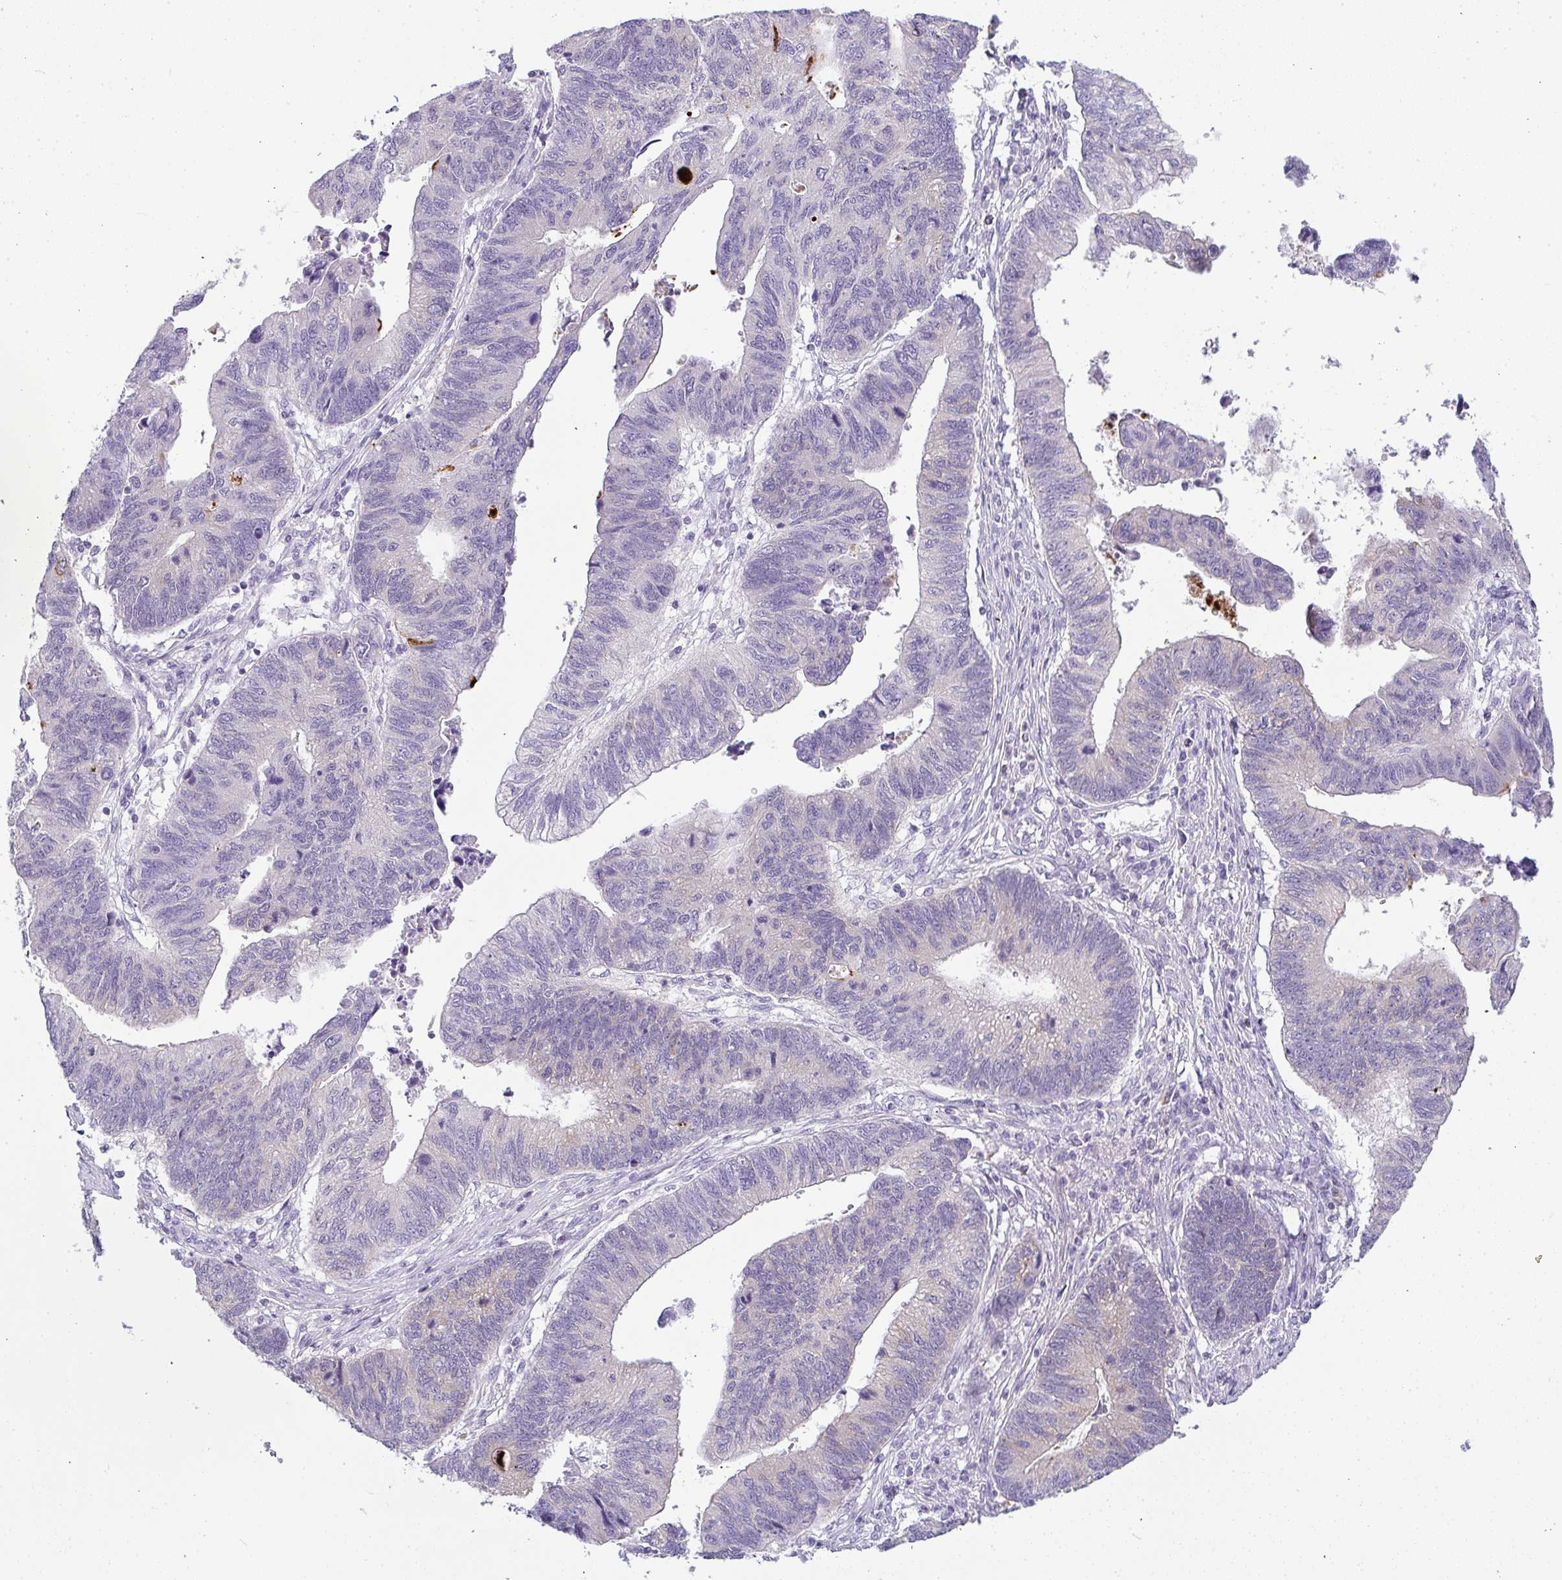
{"staining": {"intensity": "moderate", "quantity": "<25%", "location": "cytoplasmic/membranous"}, "tissue": "stomach cancer", "cell_type": "Tumor cells", "image_type": "cancer", "snomed": [{"axis": "morphology", "description": "Adenocarcinoma, NOS"}, {"axis": "topography", "description": "Stomach"}], "caption": "An immunohistochemistry photomicrograph of tumor tissue is shown. Protein staining in brown highlights moderate cytoplasmic/membranous positivity in stomach cancer within tumor cells.", "gene": "LIPE", "patient": {"sex": "male", "age": 59}}